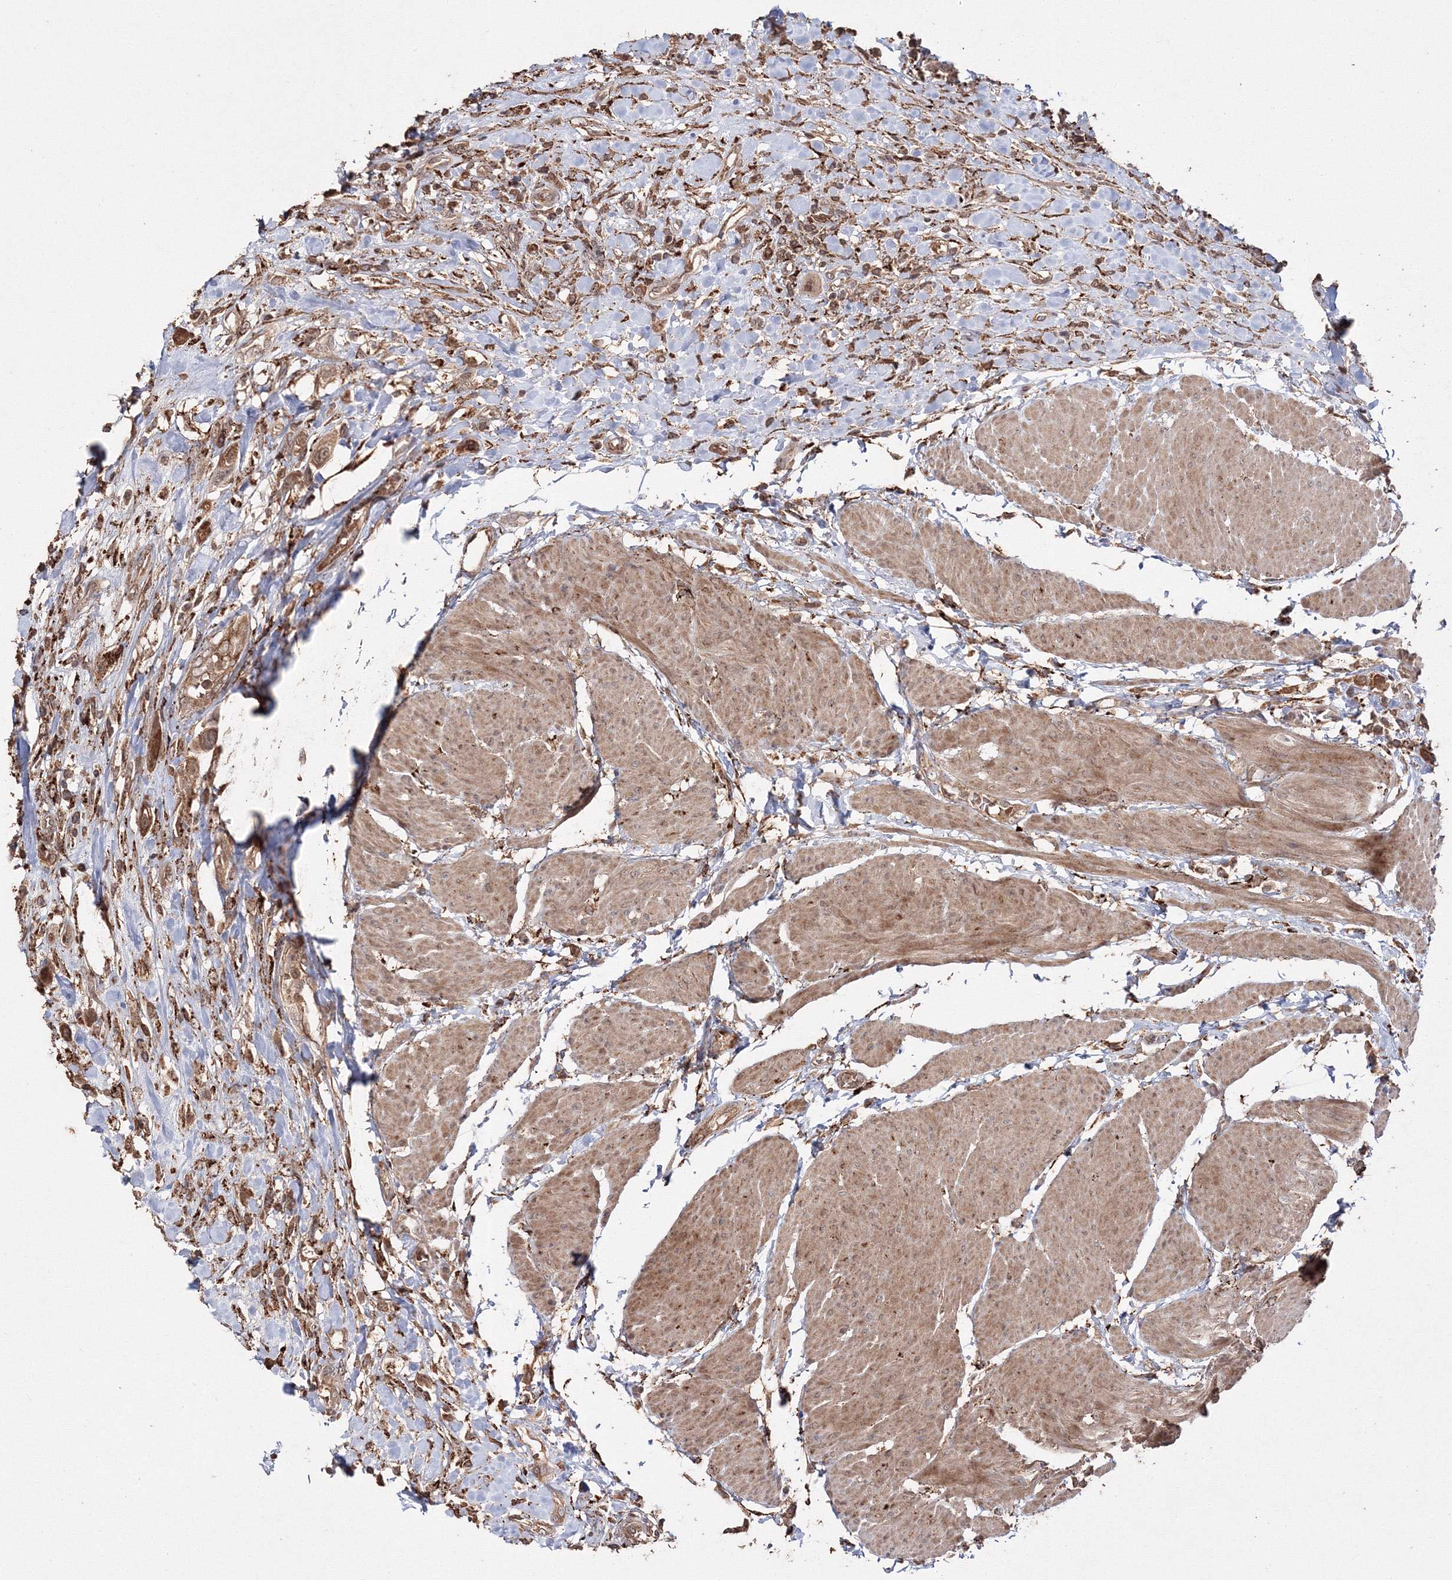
{"staining": {"intensity": "moderate", "quantity": ">75%", "location": "cytoplasmic/membranous"}, "tissue": "urothelial cancer", "cell_type": "Tumor cells", "image_type": "cancer", "snomed": [{"axis": "morphology", "description": "Urothelial carcinoma, High grade"}, {"axis": "topography", "description": "Urinary bladder"}], "caption": "High-grade urothelial carcinoma tissue shows moderate cytoplasmic/membranous positivity in about >75% of tumor cells (brown staining indicates protein expression, while blue staining denotes nuclei).", "gene": "DDO", "patient": {"sex": "male", "age": 50}}